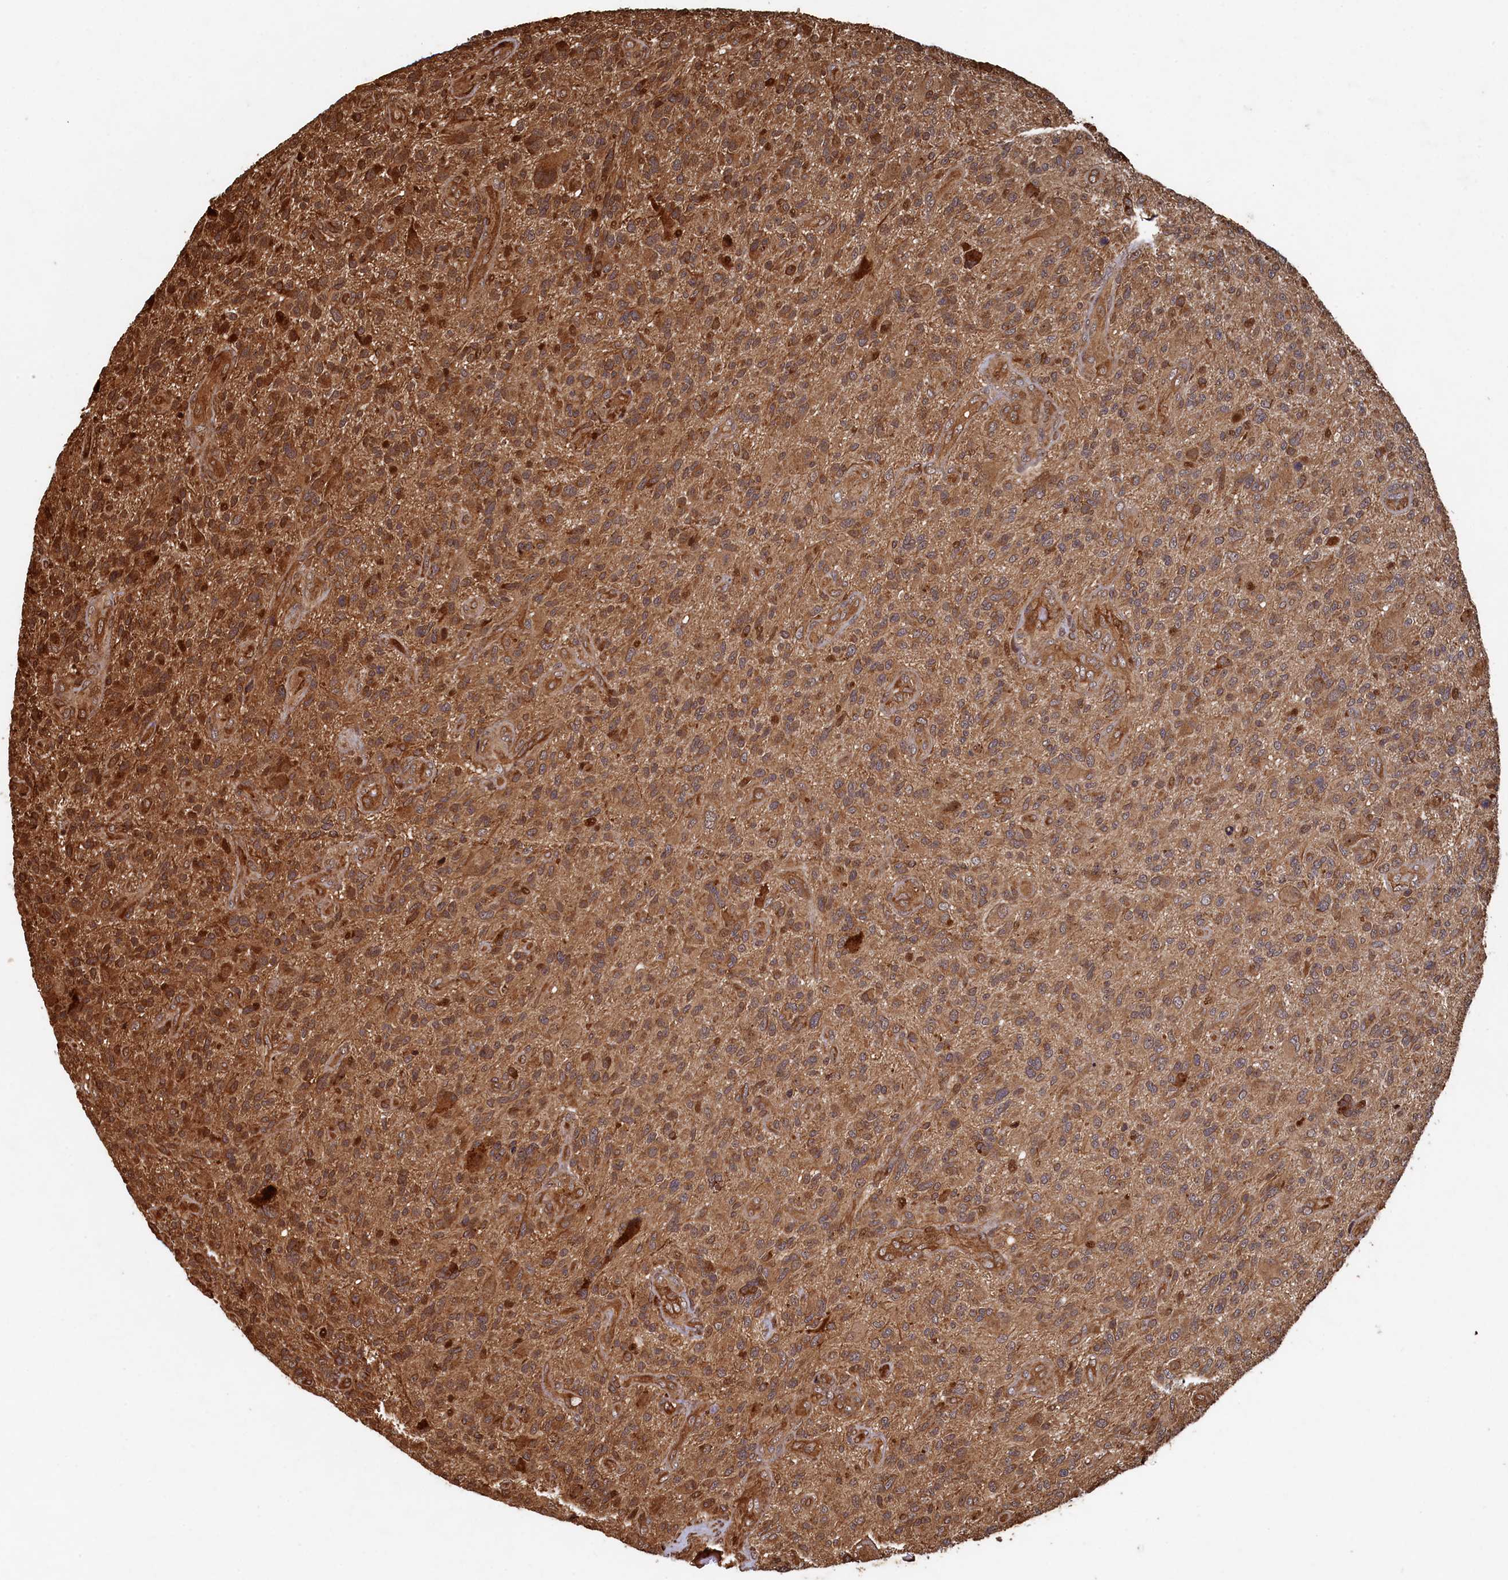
{"staining": {"intensity": "moderate", "quantity": ">75%", "location": "cytoplasmic/membranous"}, "tissue": "glioma", "cell_type": "Tumor cells", "image_type": "cancer", "snomed": [{"axis": "morphology", "description": "Glioma, malignant, High grade"}, {"axis": "topography", "description": "Brain"}], "caption": "IHC of human high-grade glioma (malignant) reveals medium levels of moderate cytoplasmic/membranous positivity in approximately >75% of tumor cells.", "gene": "PIGN", "patient": {"sex": "male", "age": 47}}